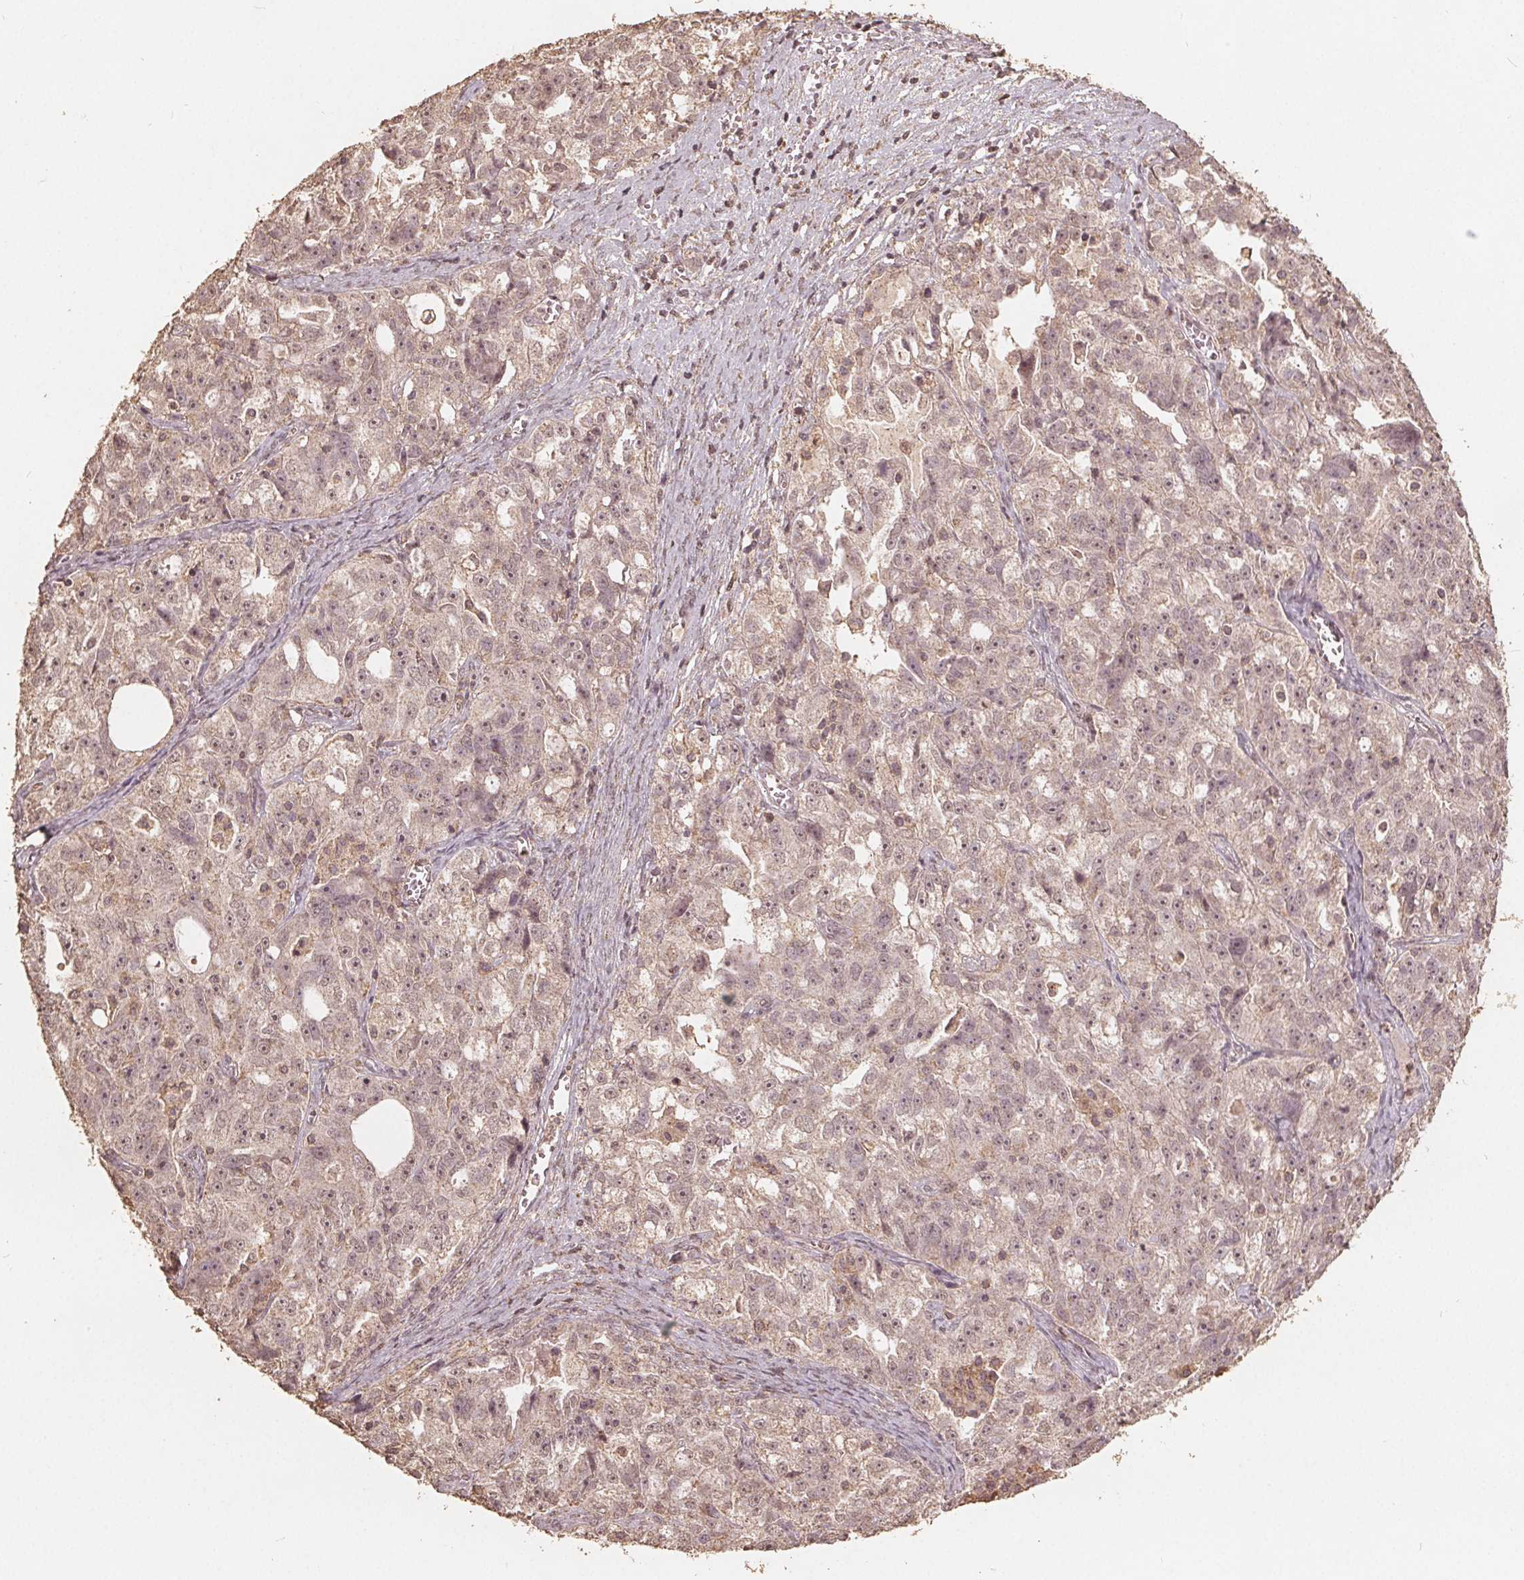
{"staining": {"intensity": "weak", "quantity": "<25%", "location": "nuclear"}, "tissue": "ovarian cancer", "cell_type": "Tumor cells", "image_type": "cancer", "snomed": [{"axis": "morphology", "description": "Cystadenocarcinoma, serous, NOS"}, {"axis": "topography", "description": "Ovary"}], "caption": "Tumor cells are negative for protein expression in human ovarian serous cystadenocarcinoma.", "gene": "DSG3", "patient": {"sex": "female", "age": 51}}